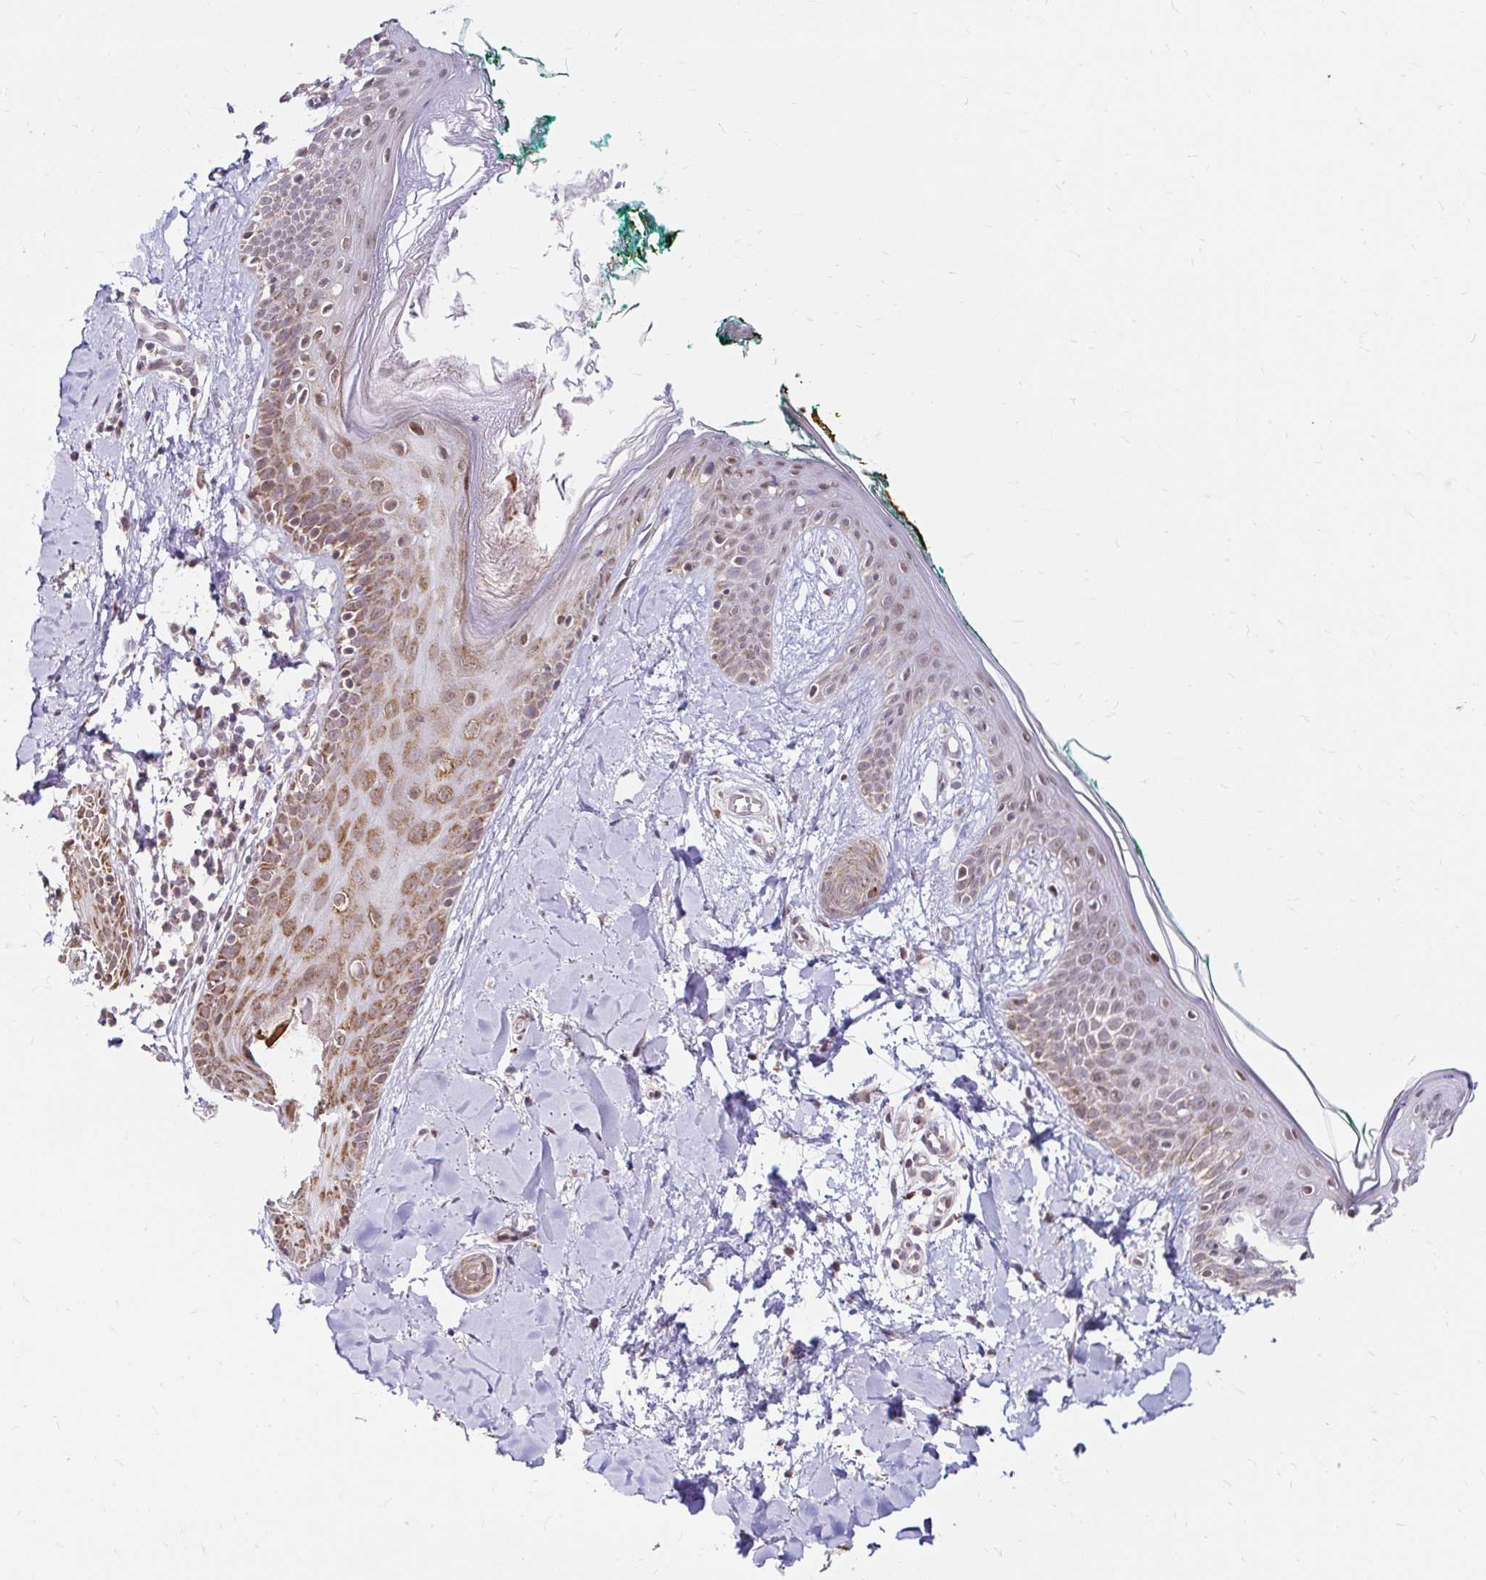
{"staining": {"intensity": "weak", "quantity": "25%-75%", "location": "cytoplasmic/membranous"}, "tissue": "skin", "cell_type": "Fibroblasts", "image_type": "normal", "snomed": [{"axis": "morphology", "description": "Normal tissue, NOS"}, {"axis": "topography", "description": "Skin"}], "caption": "Unremarkable skin displays weak cytoplasmic/membranous positivity in about 25%-75% of fibroblasts Nuclei are stained in blue..", "gene": "TIMM50", "patient": {"sex": "female", "age": 34}}